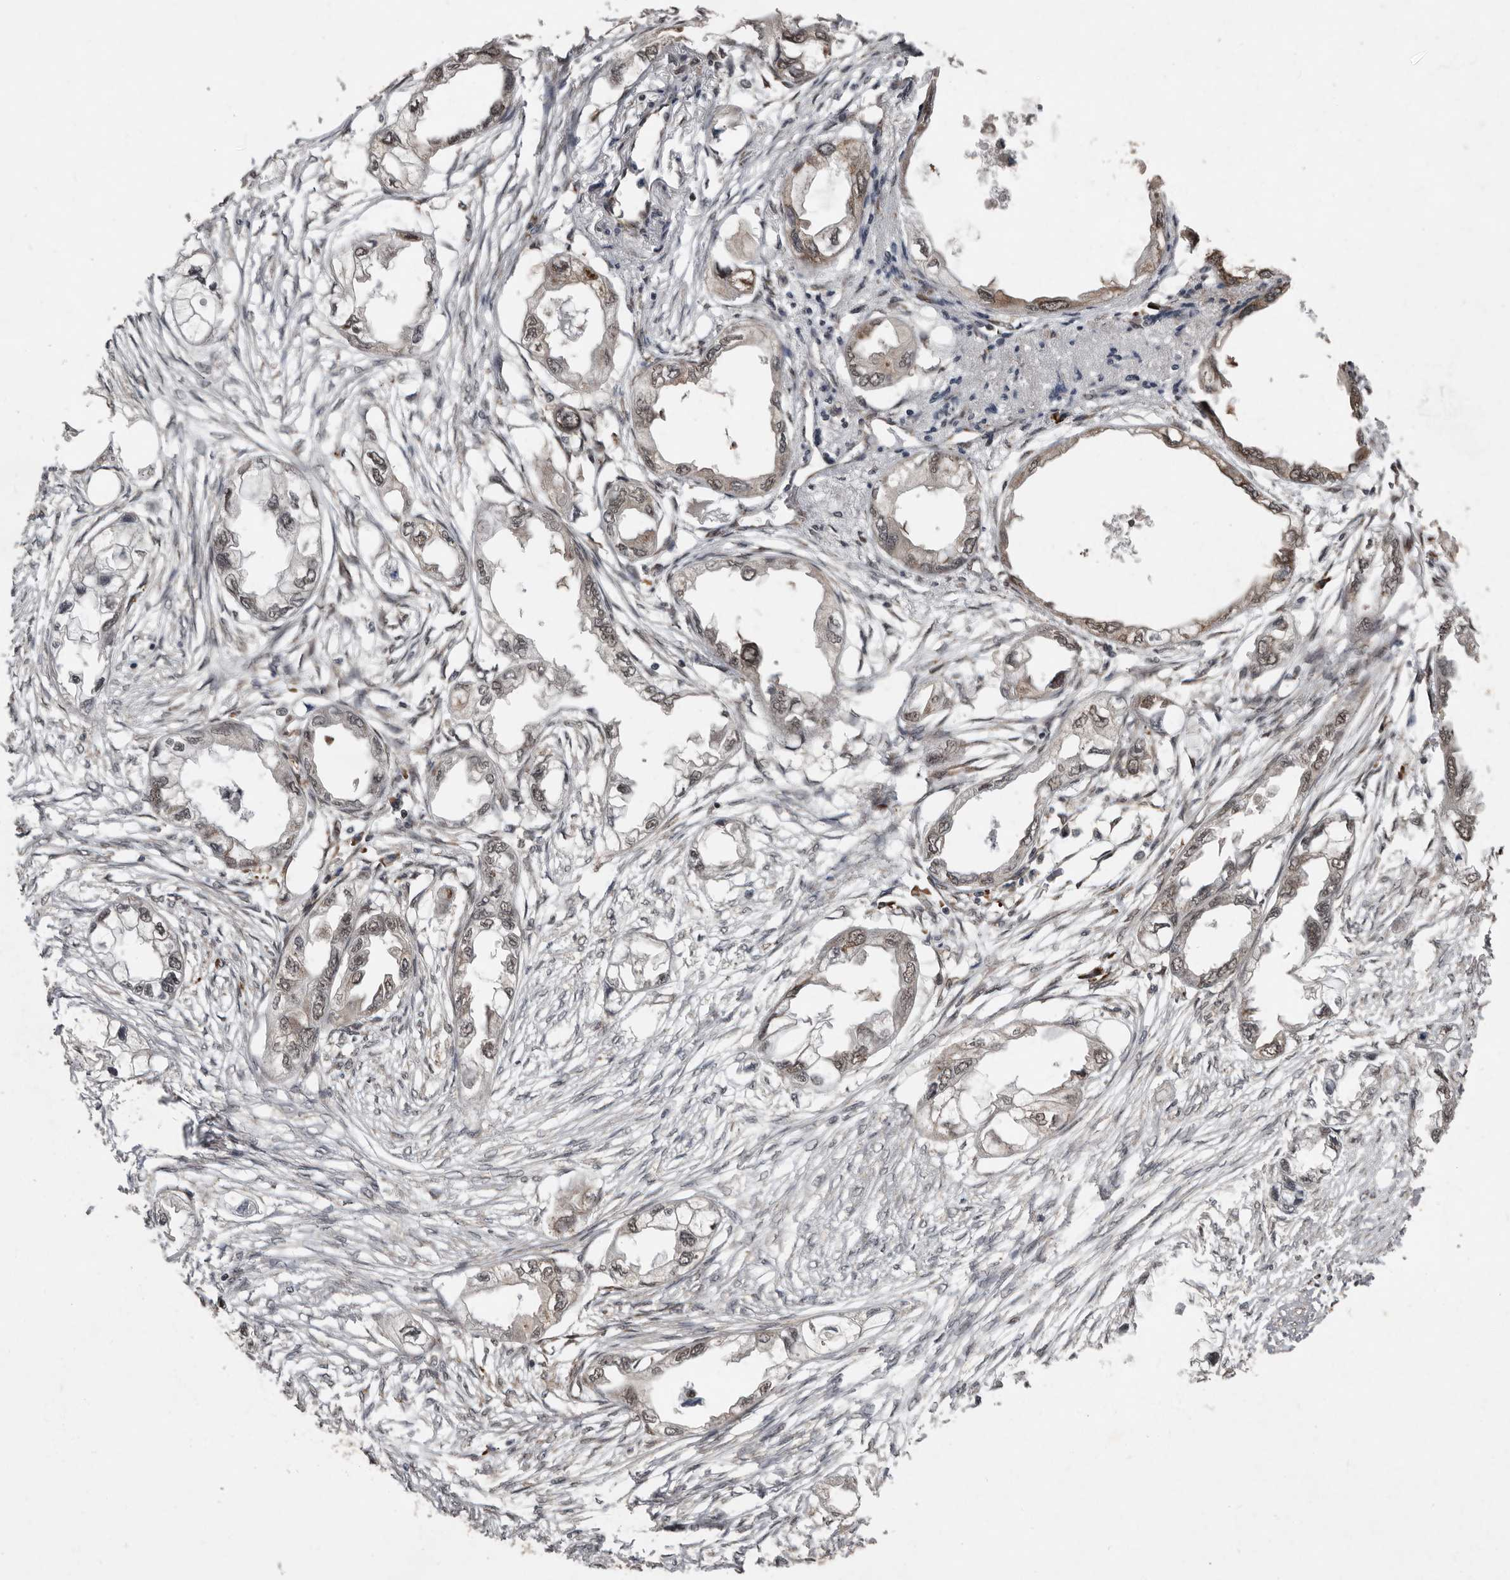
{"staining": {"intensity": "weak", "quantity": ">75%", "location": "nuclear"}, "tissue": "endometrial cancer", "cell_type": "Tumor cells", "image_type": "cancer", "snomed": [{"axis": "morphology", "description": "Adenocarcinoma, NOS"}, {"axis": "morphology", "description": "Adenocarcinoma, metastatic, NOS"}, {"axis": "topography", "description": "Adipose tissue"}, {"axis": "topography", "description": "Endometrium"}], "caption": "Tumor cells show low levels of weak nuclear staining in approximately >75% of cells in metastatic adenocarcinoma (endometrial).", "gene": "LRGUK", "patient": {"sex": "female", "age": 67}}